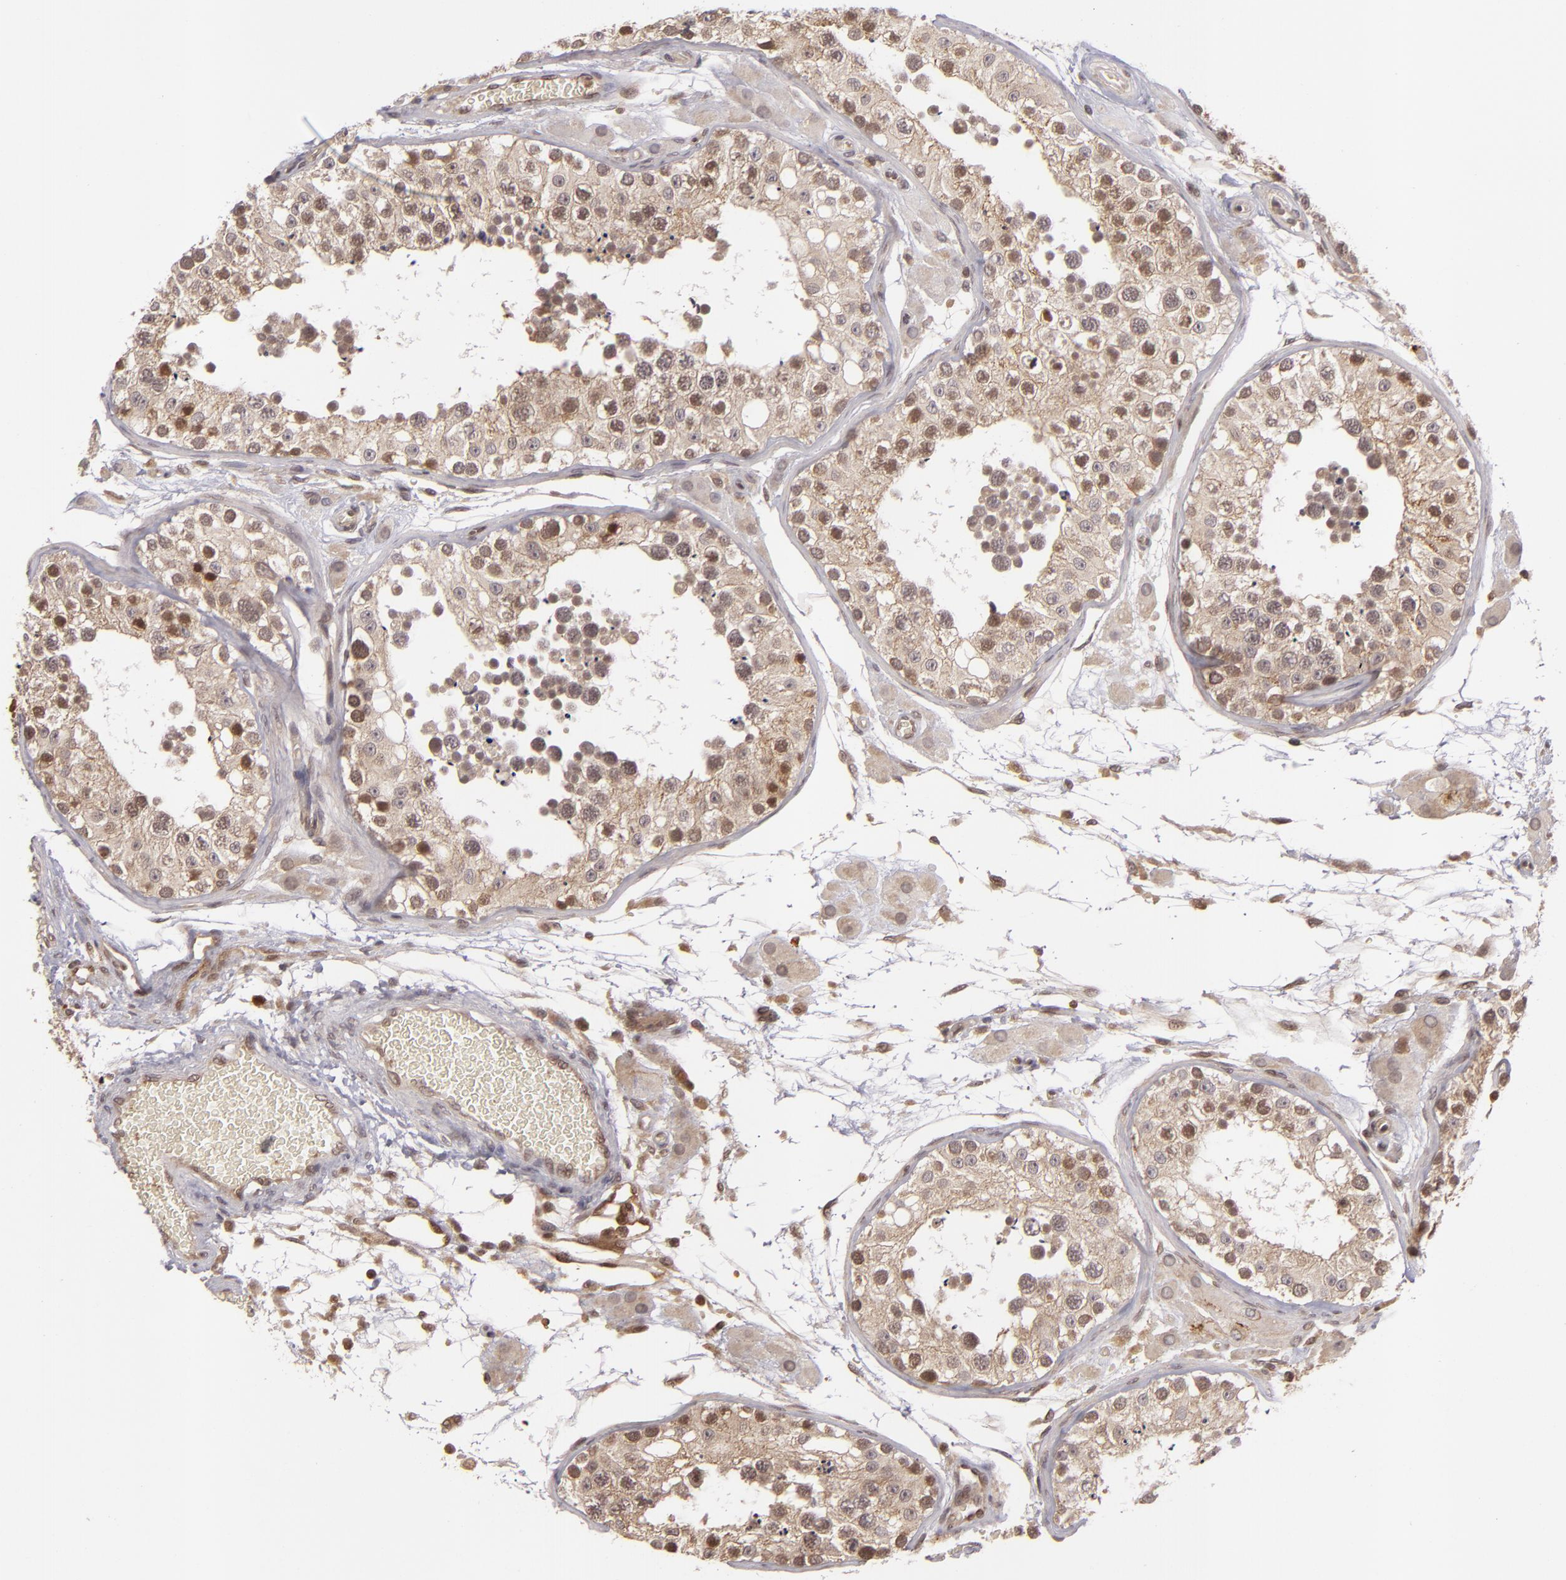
{"staining": {"intensity": "moderate", "quantity": "25%-75%", "location": "cytoplasmic/membranous"}, "tissue": "testis", "cell_type": "Cells in seminiferous ducts", "image_type": "normal", "snomed": [{"axis": "morphology", "description": "Normal tissue, NOS"}, {"axis": "topography", "description": "Testis"}], "caption": "Immunohistochemistry micrograph of normal human testis stained for a protein (brown), which reveals medium levels of moderate cytoplasmic/membranous positivity in about 25%-75% of cells in seminiferous ducts.", "gene": "ZBTB33", "patient": {"sex": "male", "age": 26}}